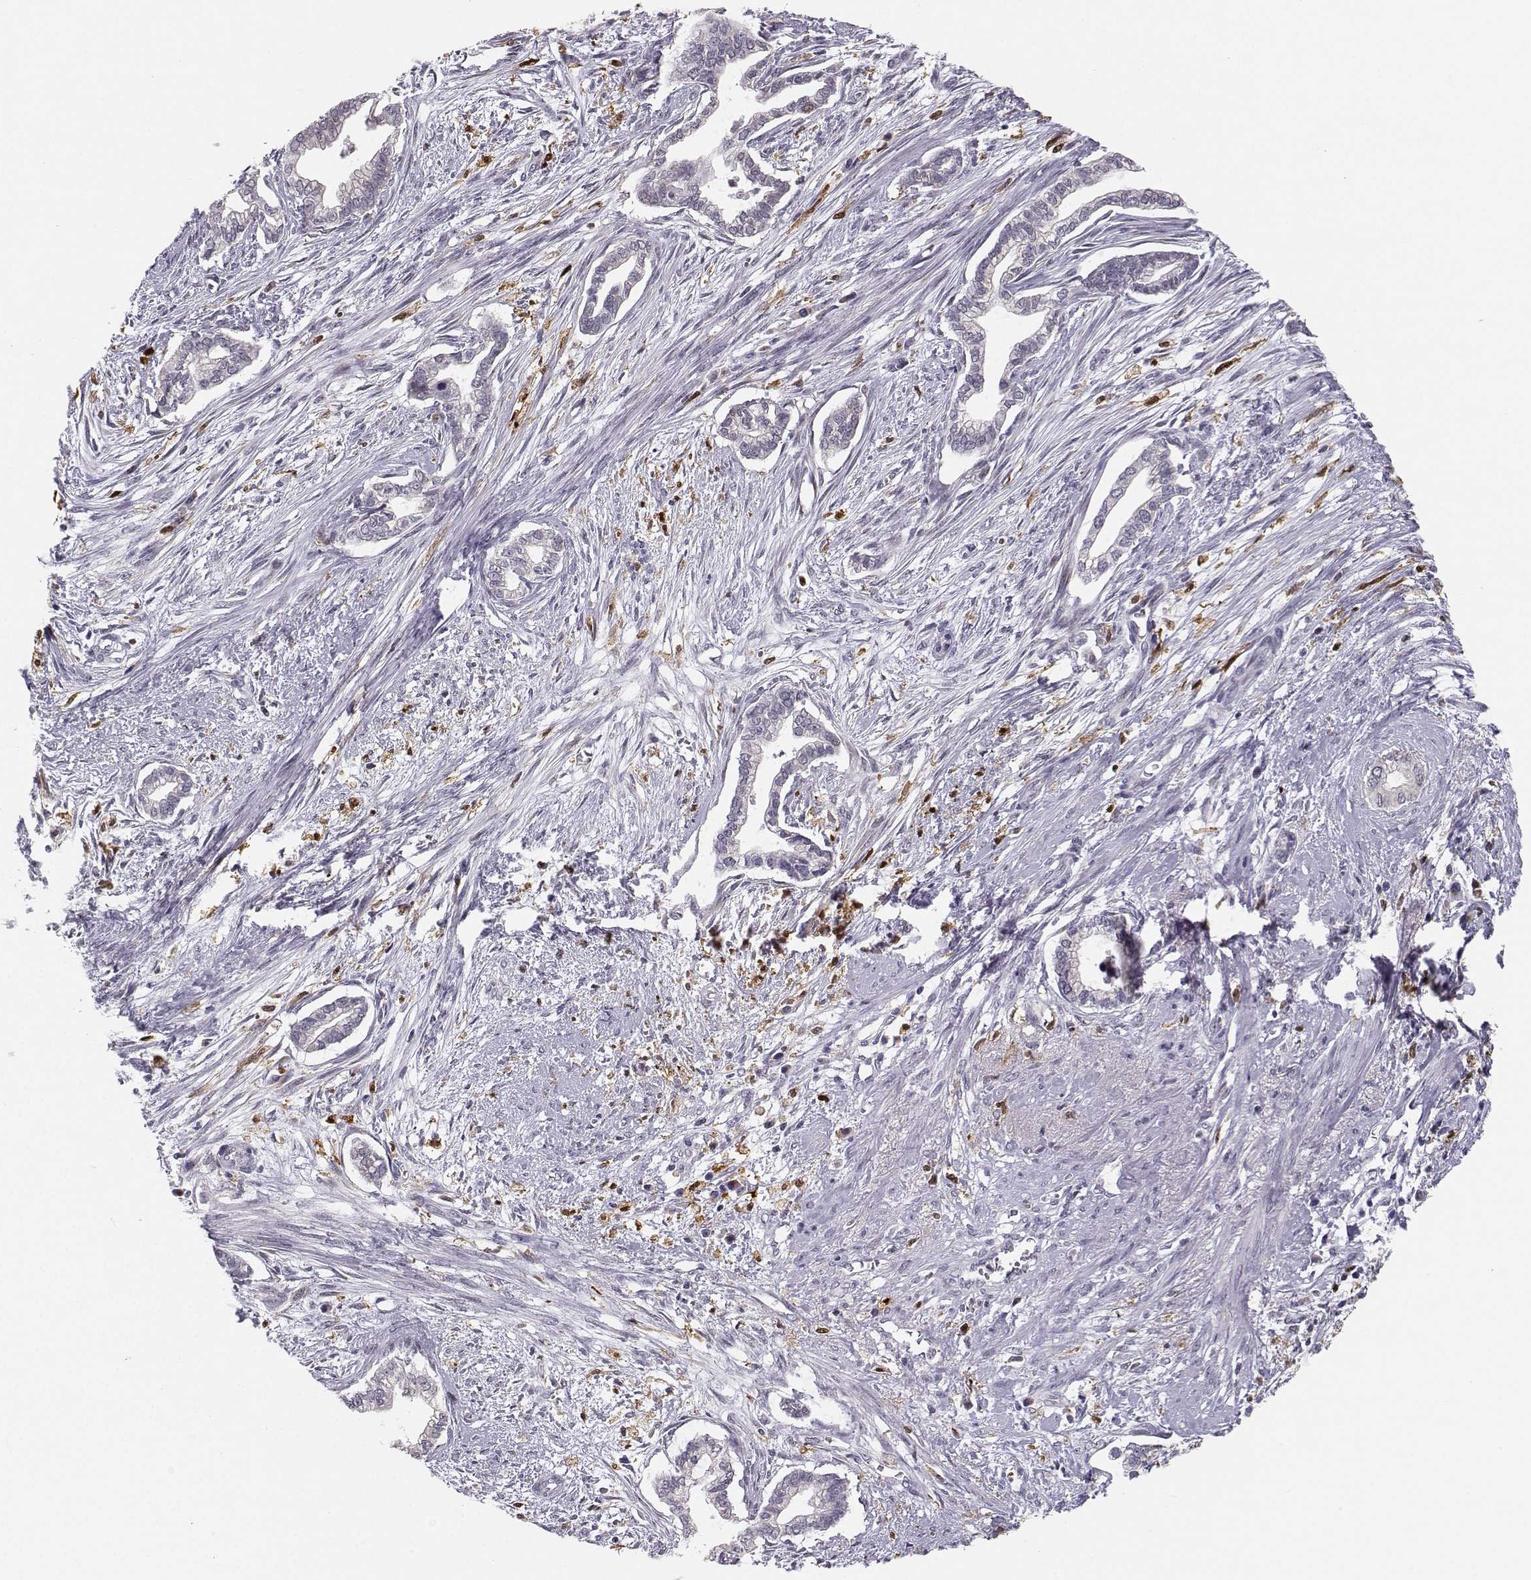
{"staining": {"intensity": "negative", "quantity": "none", "location": "none"}, "tissue": "cervical cancer", "cell_type": "Tumor cells", "image_type": "cancer", "snomed": [{"axis": "morphology", "description": "Adenocarcinoma, NOS"}, {"axis": "topography", "description": "Cervix"}], "caption": "DAB (3,3'-diaminobenzidine) immunohistochemical staining of cervical cancer (adenocarcinoma) displays no significant expression in tumor cells.", "gene": "HTR7", "patient": {"sex": "female", "age": 62}}